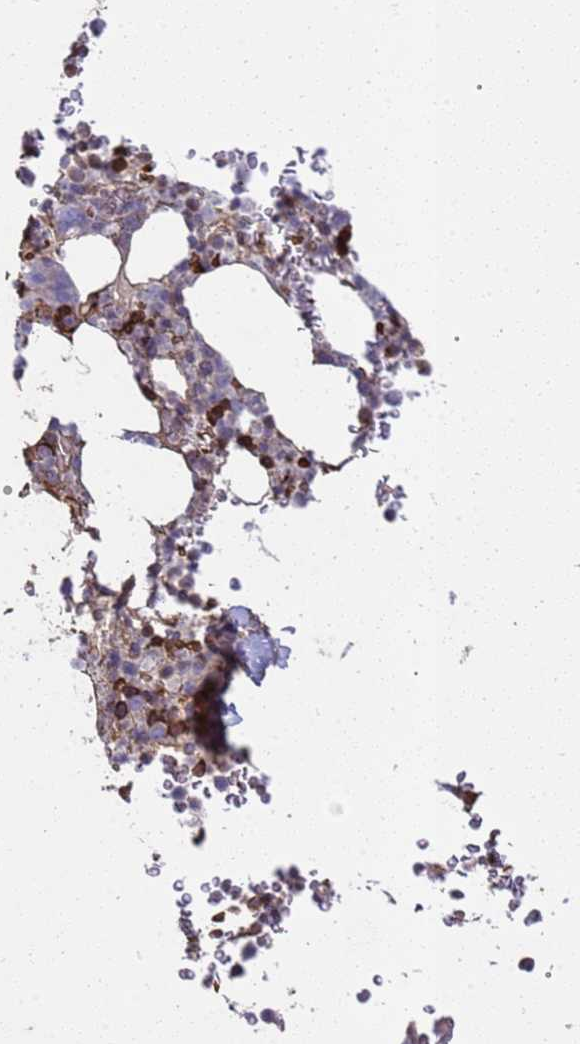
{"staining": {"intensity": "strong", "quantity": "<25%", "location": "cytoplasmic/membranous,nuclear"}, "tissue": "bone marrow", "cell_type": "Hematopoietic cells", "image_type": "normal", "snomed": [{"axis": "morphology", "description": "Normal tissue, NOS"}, {"axis": "topography", "description": "Bone marrow"}], "caption": "A micrograph of human bone marrow stained for a protein demonstrates strong cytoplasmic/membranous,nuclear brown staining in hematopoietic cells. The protein of interest is stained brown, and the nuclei are stained in blue (DAB (3,3'-diaminobenzidine) IHC with brightfield microscopy, high magnification).", "gene": "SGIP1", "patient": {"sex": "male", "age": 58}}